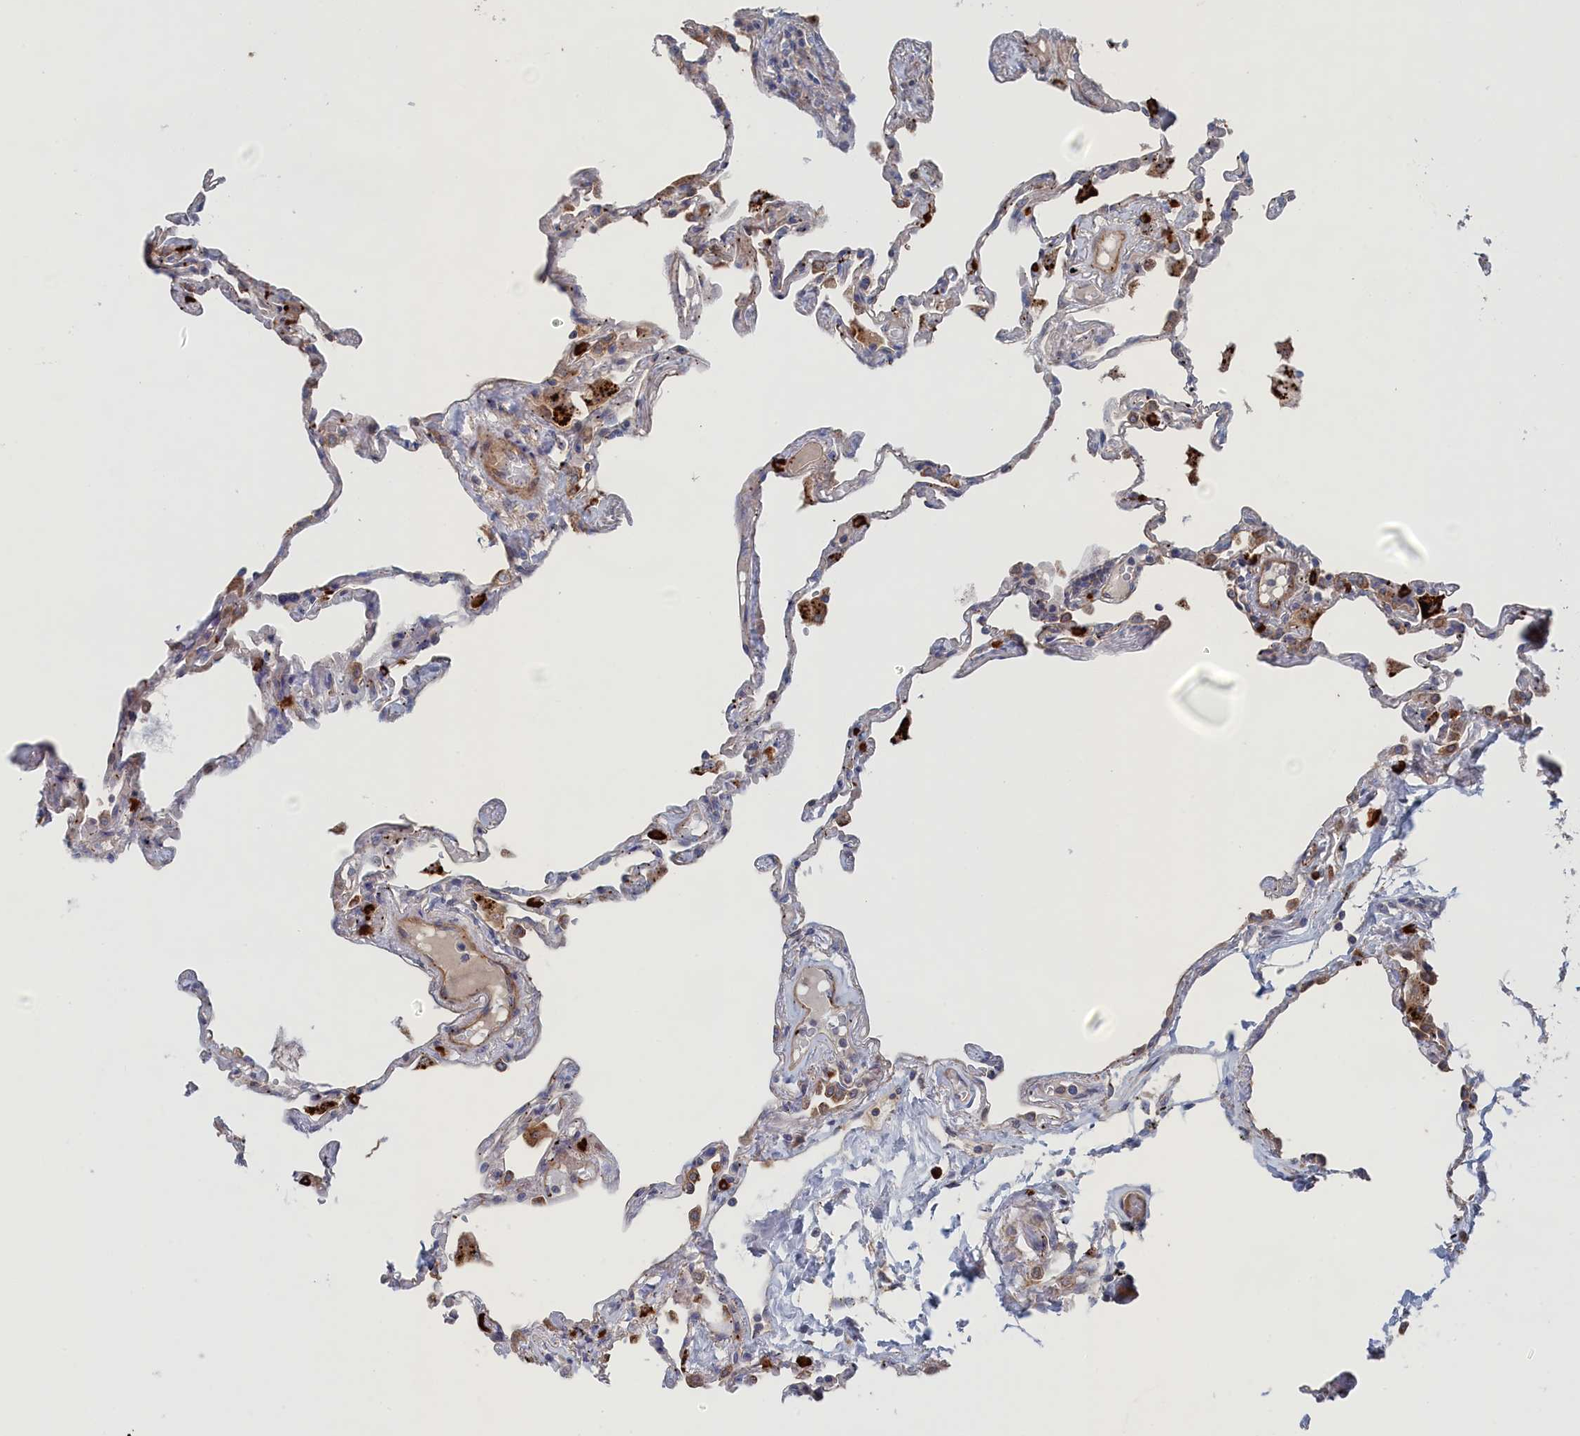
{"staining": {"intensity": "strong", "quantity": "<25%", "location": "cytoplasmic/membranous"}, "tissue": "lung", "cell_type": "Alveolar cells", "image_type": "normal", "snomed": [{"axis": "morphology", "description": "Normal tissue, NOS"}, {"axis": "topography", "description": "Lung"}], "caption": "Immunohistochemistry (IHC) histopathology image of normal lung stained for a protein (brown), which exhibits medium levels of strong cytoplasmic/membranous expression in approximately <25% of alveolar cells.", "gene": "FILIP1L", "patient": {"sex": "female", "age": 67}}